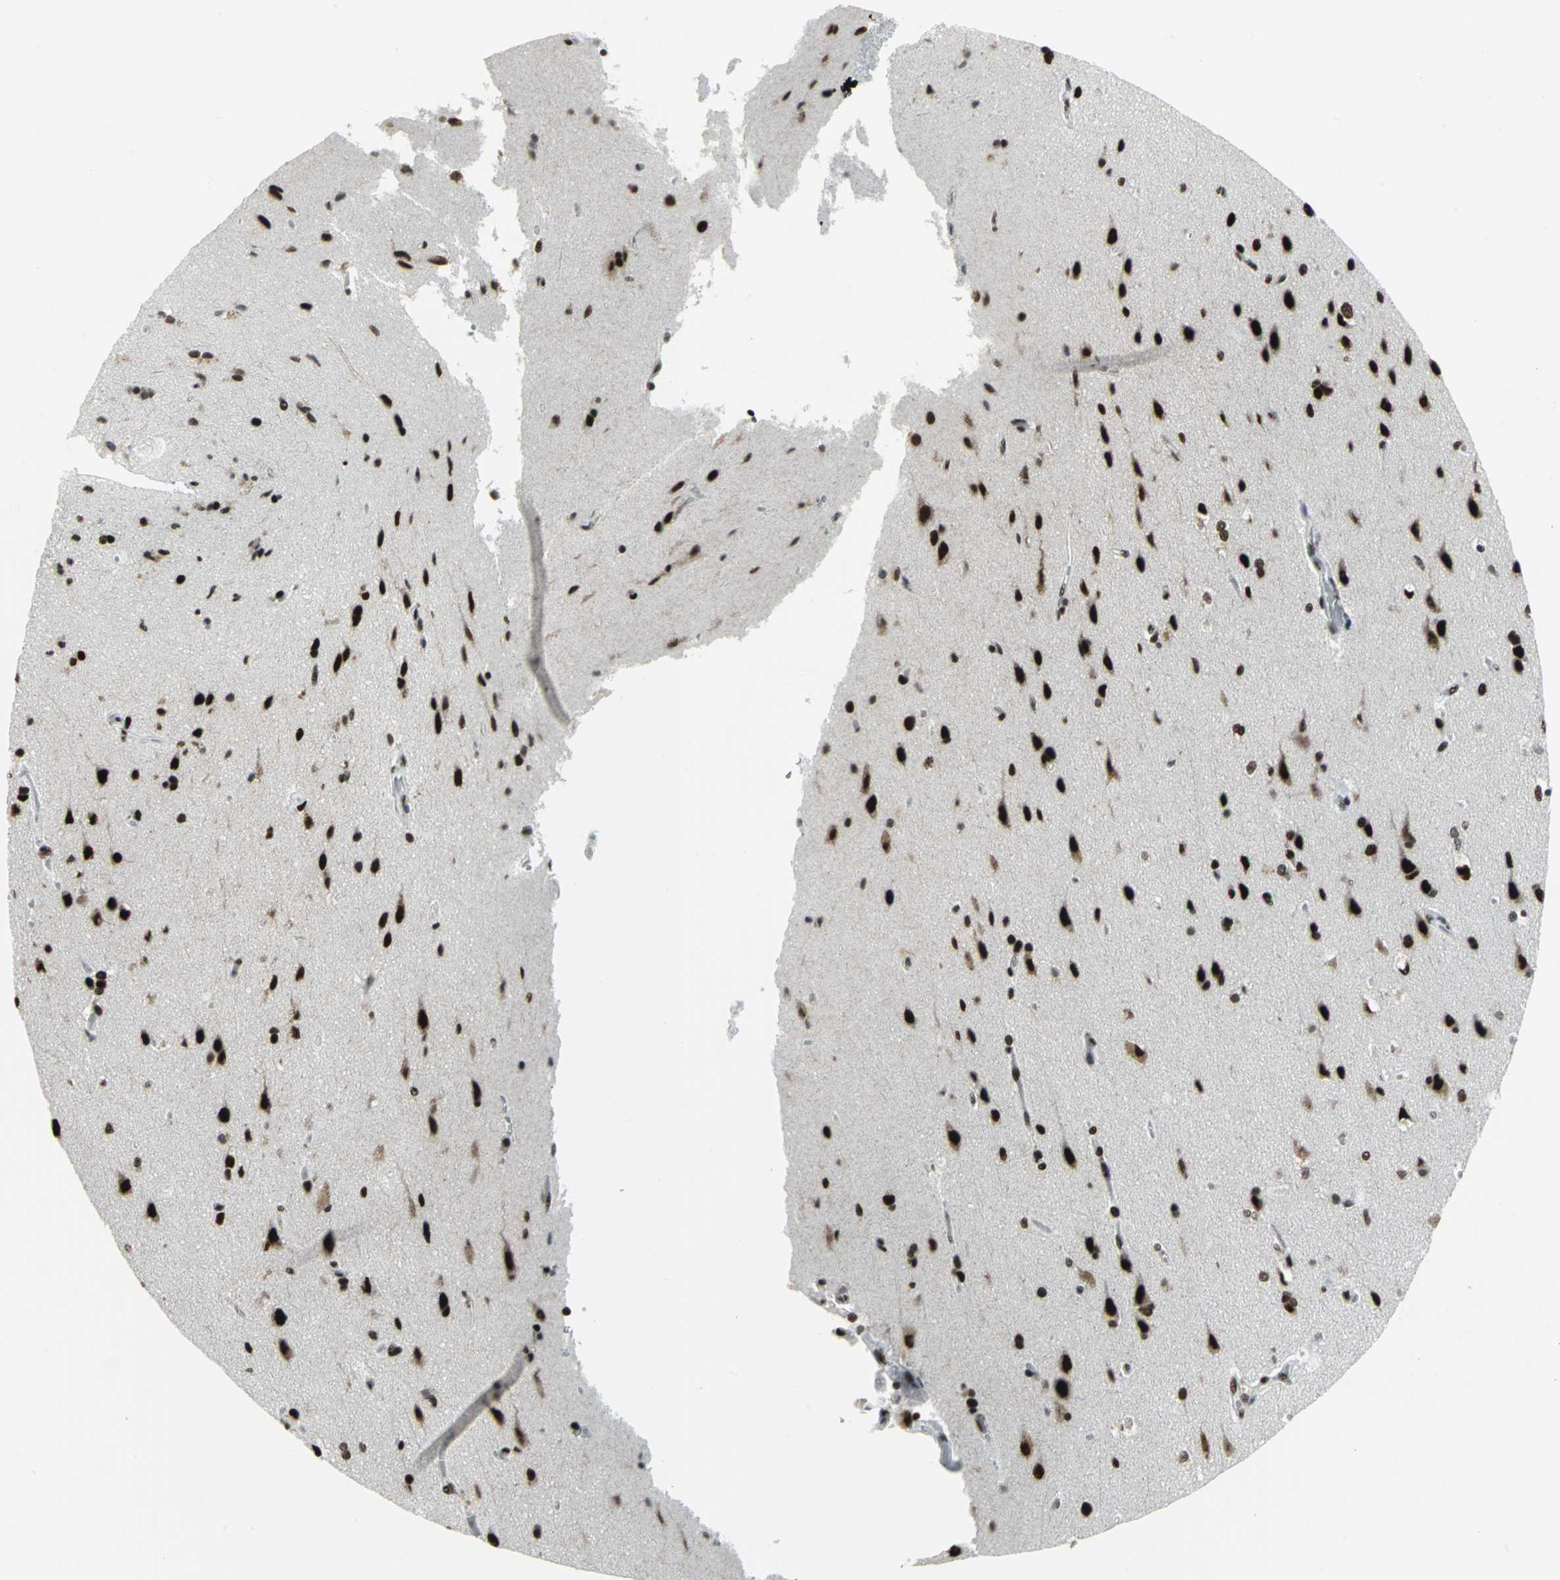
{"staining": {"intensity": "moderate", "quantity": ">75%", "location": "nuclear"}, "tissue": "cerebral cortex", "cell_type": "Endothelial cells", "image_type": "normal", "snomed": [{"axis": "morphology", "description": "Normal tissue, NOS"}, {"axis": "topography", "description": "Cerebral cortex"}], "caption": "About >75% of endothelial cells in benign cerebral cortex show moderate nuclear protein staining as visualized by brown immunohistochemical staining.", "gene": "SMARCA4", "patient": {"sex": "male", "age": 62}}